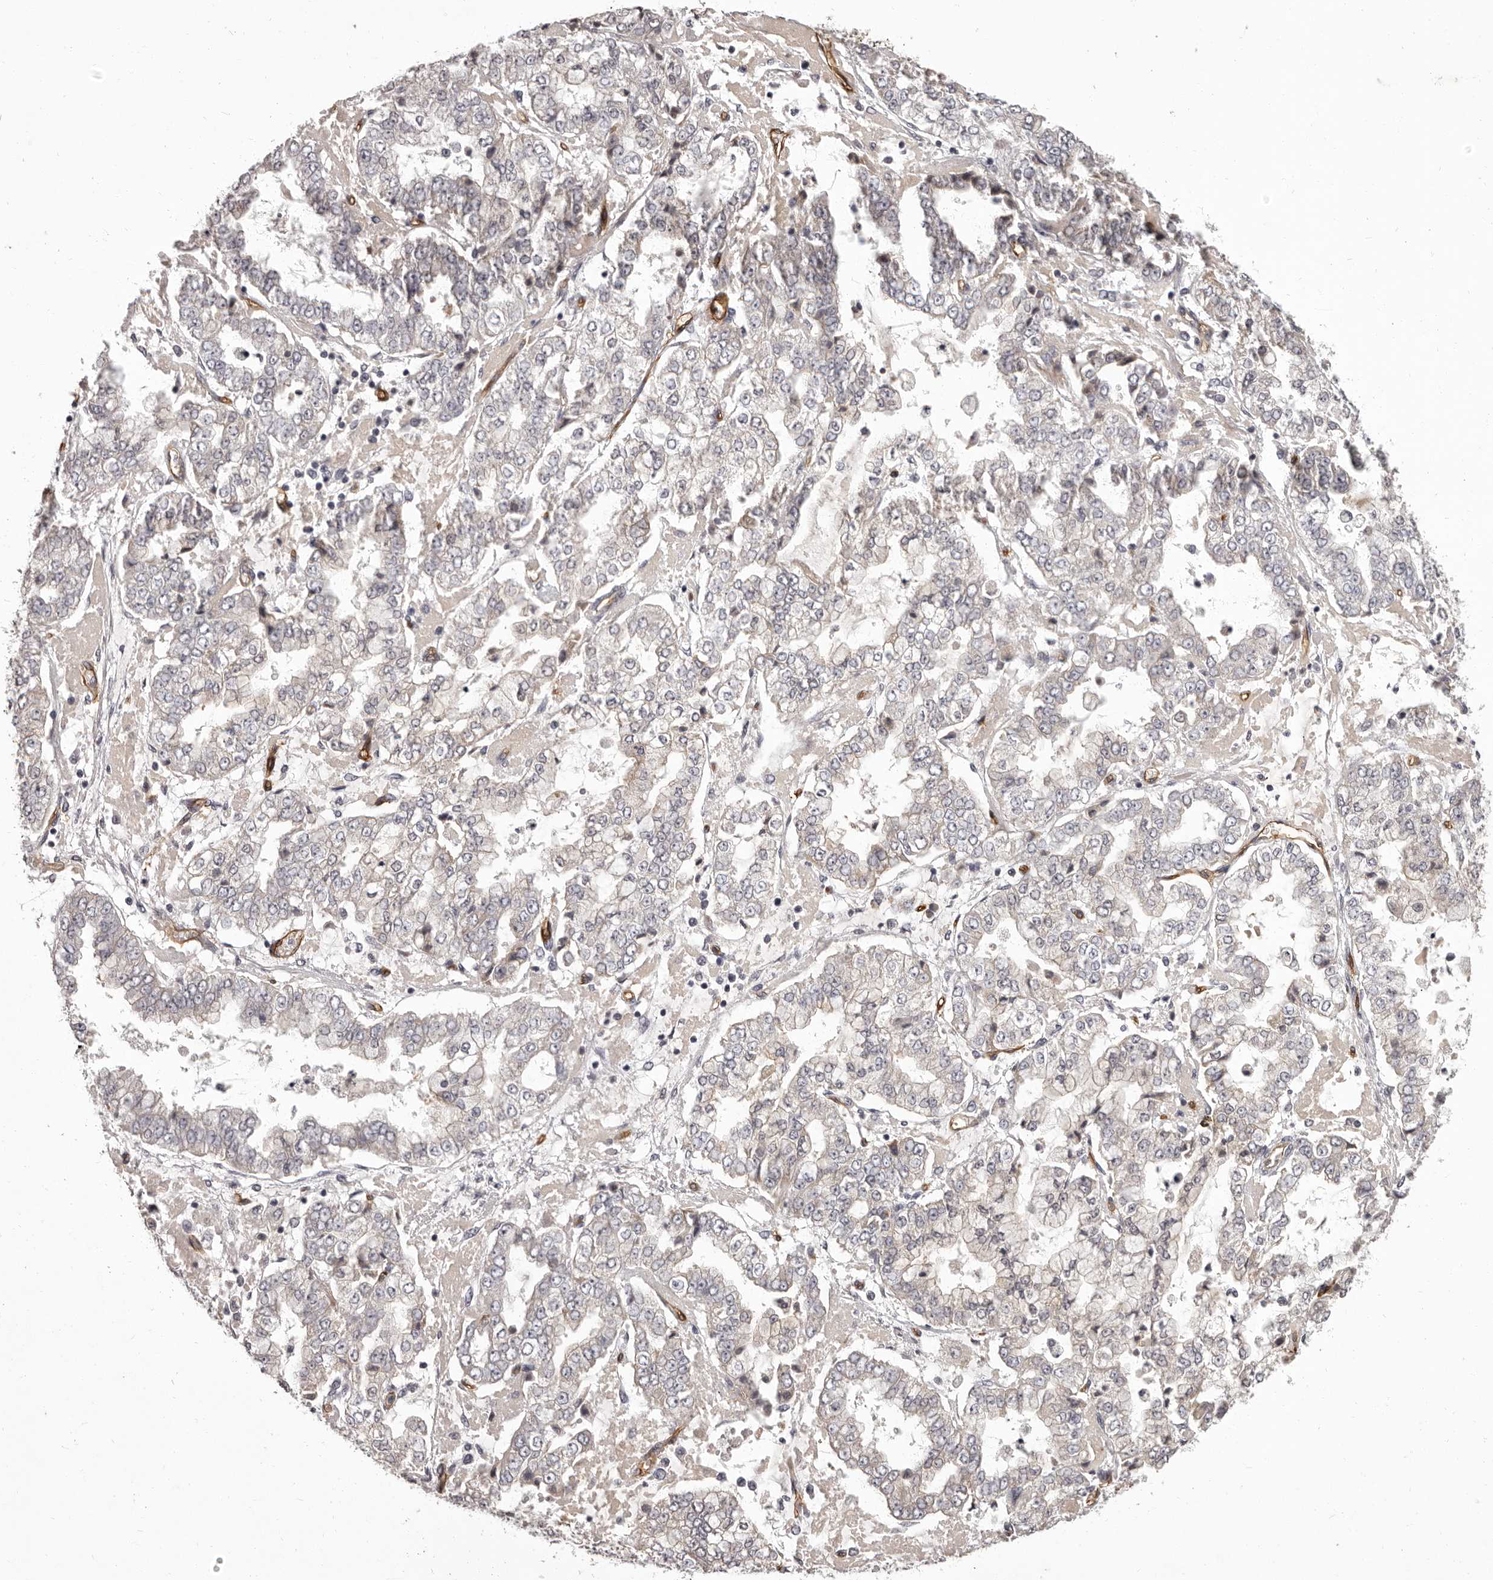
{"staining": {"intensity": "negative", "quantity": "none", "location": "none"}, "tissue": "stomach cancer", "cell_type": "Tumor cells", "image_type": "cancer", "snomed": [{"axis": "morphology", "description": "Adenocarcinoma, NOS"}, {"axis": "topography", "description": "Stomach"}], "caption": "Immunohistochemistry histopathology image of human stomach cancer stained for a protein (brown), which demonstrates no expression in tumor cells.", "gene": "GPR78", "patient": {"sex": "male", "age": 76}}